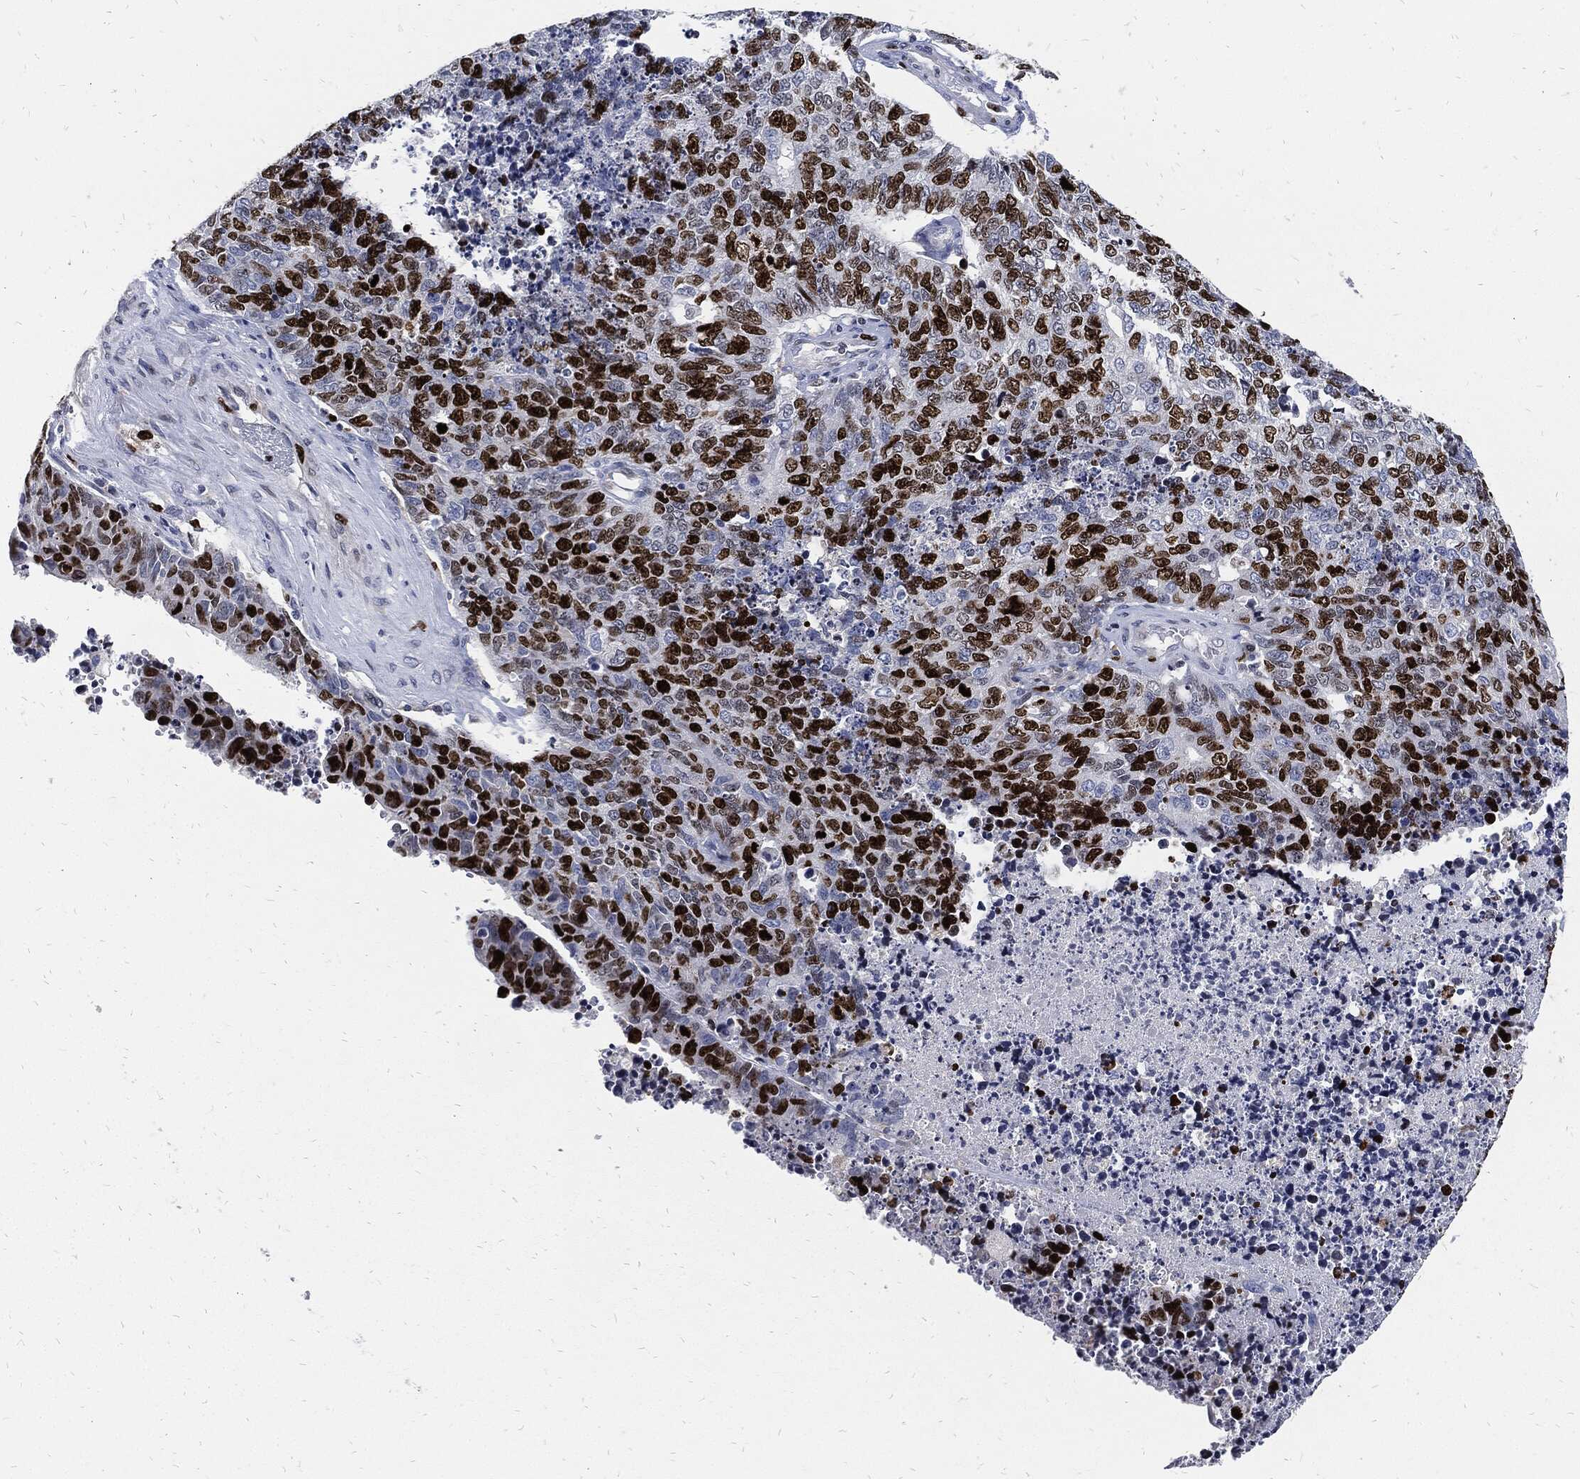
{"staining": {"intensity": "strong", "quantity": ">75%", "location": "nuclear"}, "tissue": "cervical cancer", "cell_type": "Tumor cells", "image_type": "cancer", "snomed": [{"axis": "morphology", "description": "Squamous cell carcinoma, NOS"}, {"axis": "topography", "description": "Cervix"}], "caption": "Cervical cancer stained for a protein (brown) displays strong nuclear positive staining in approximately >75% of tumor cells.", "gene": "MKI67", "patient": {"sex": "female", "age": 63}}